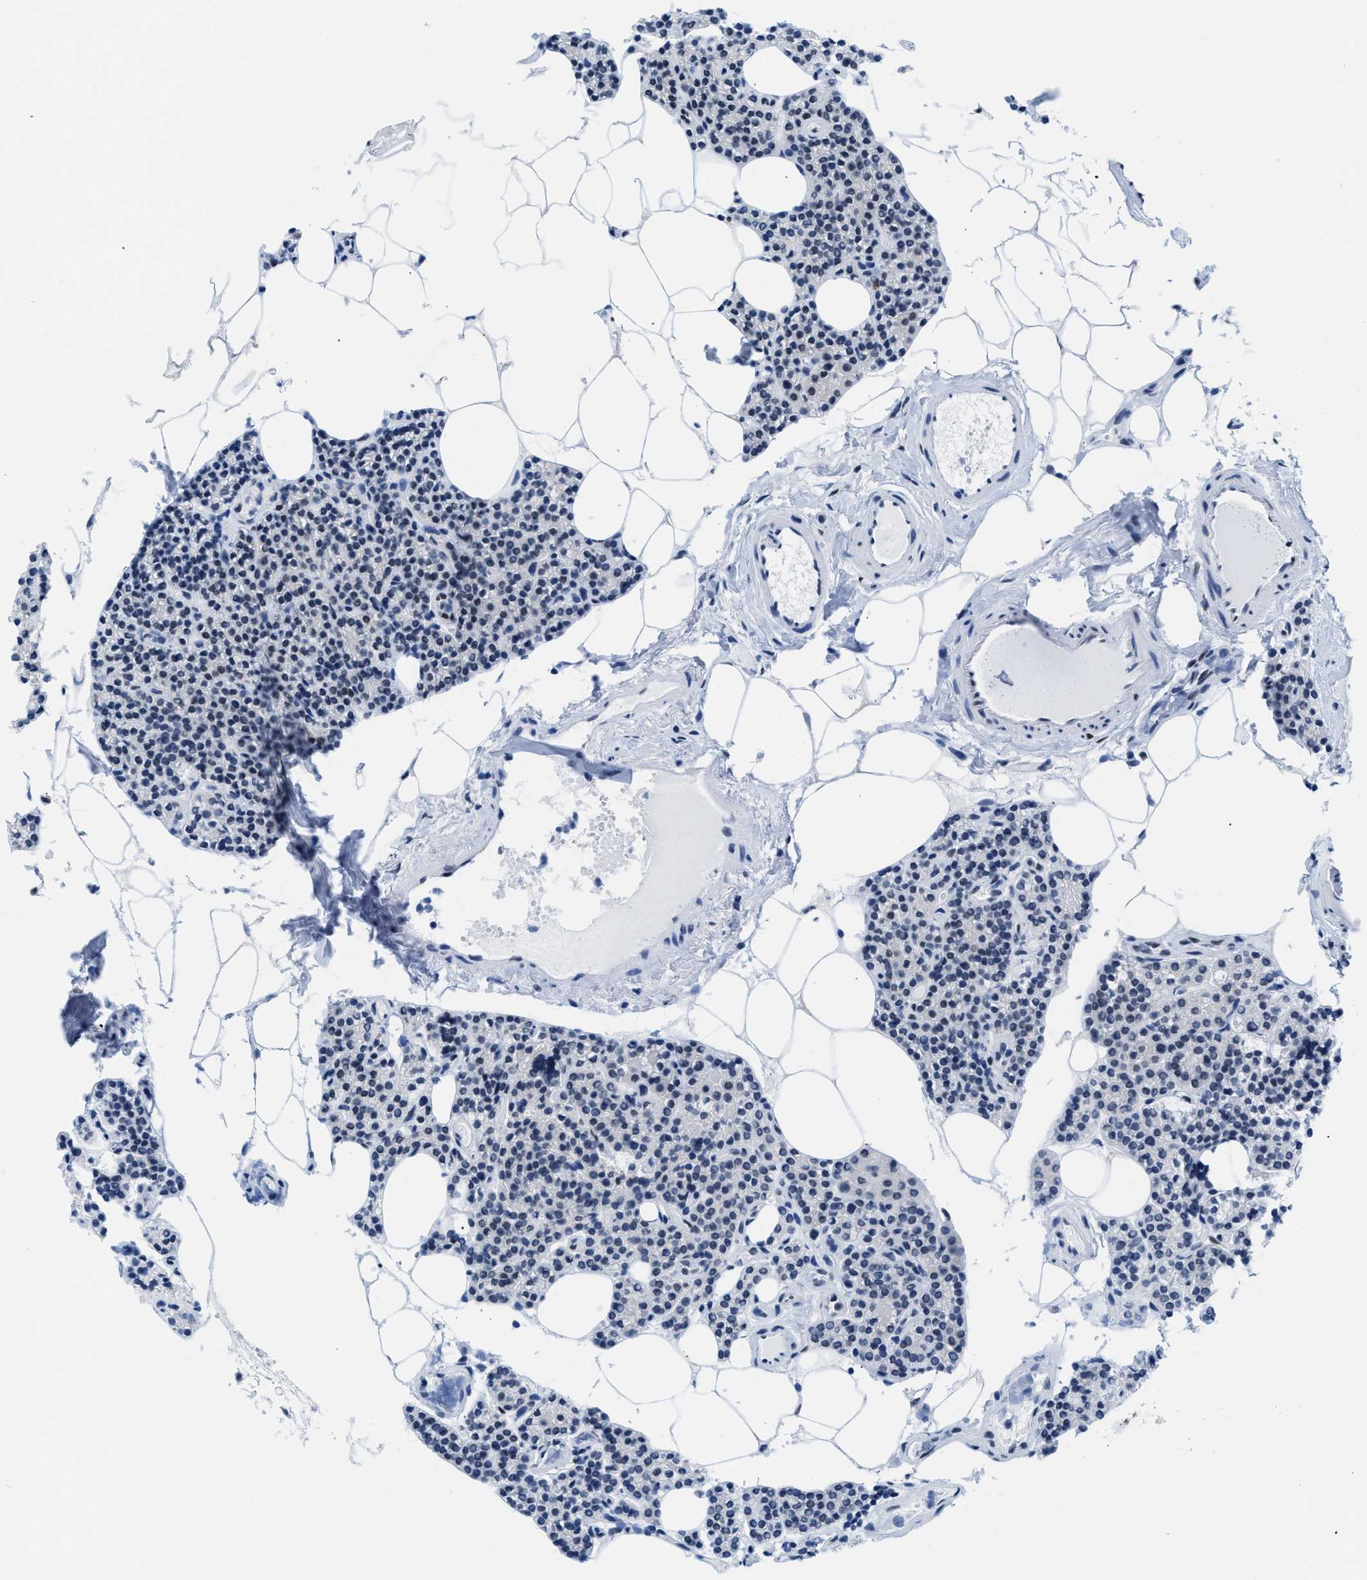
{"staining": {"intensity": "moderate", "quantity": "25%-75%", "location": "nuclear"}, "tissue": "parathyroid gland", "cell_type": "Glandular cells", "image_type": "normal", "snomed": [{"axis": "morphology", "description": "Normal tissue, NOS"}, {"axis": "morphology", "description": "Adenoma, NOS"}, {"axis": "topography", "description": "Parathyroid gland"}], "caption": "Immunohistochemistry of normal parathyroid gland demonstrates medium levels of moderate nuclear positivity in approximately 25%-75% of glandular cells.", "gene": "CTBP1", "patient": {"sex": "female", "age": 70}}